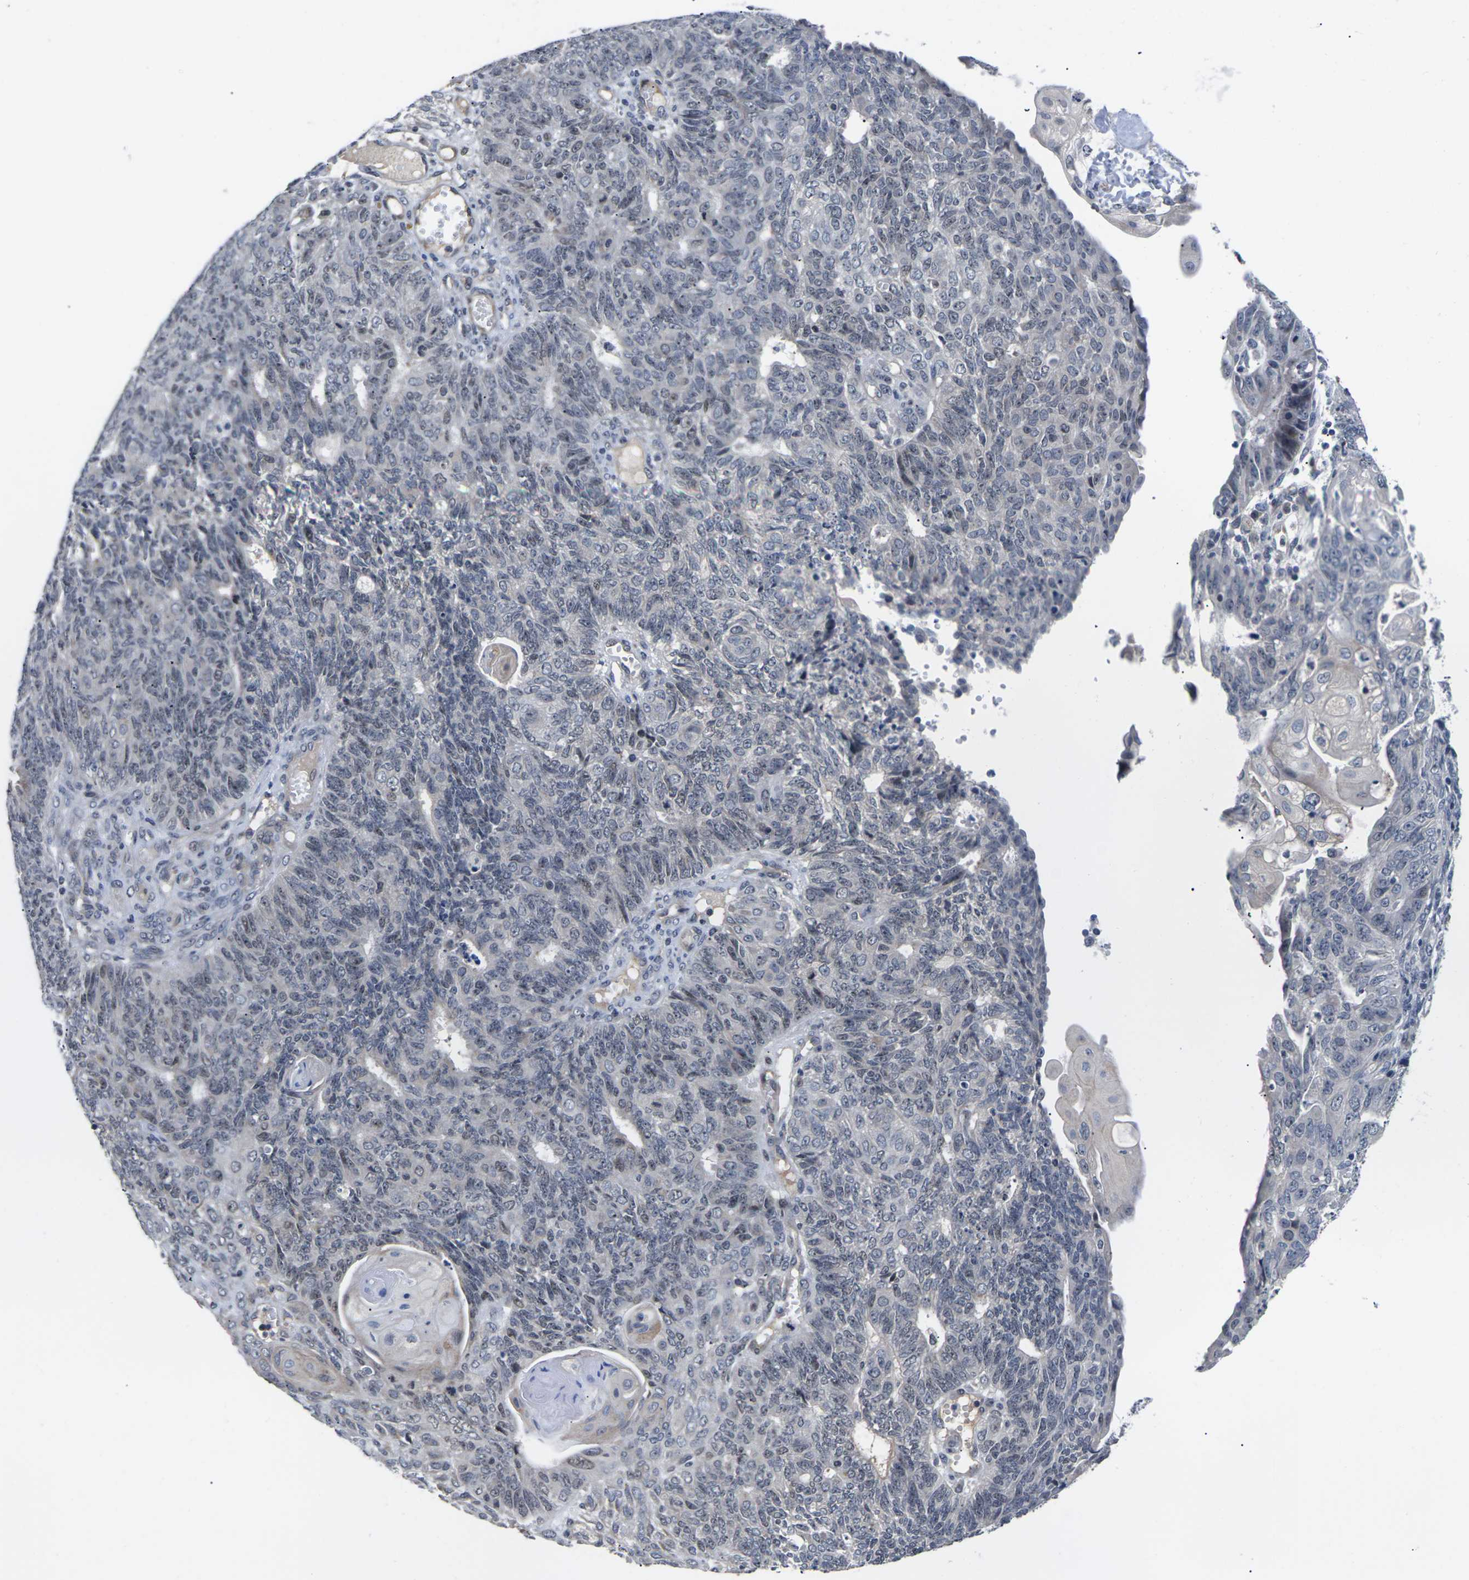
{"staining": {"intensity": "weak", "quantity": "<25%", "location": "nuclear"}, "tissue": "endometrial cancer", "cell_type": "Tumor cells", "image_type": "cancer", "snomed": [{"axis": "morphology", "description": "Adenocarcinoma, NOS"}, {"axis": "topography", "description": "Endometrium"}], "caption": "This micrograph is of endometrial cancer (adenocarcinoma) stained with immunohistochemistry (IHC) to label a protein in brown with the nuclei are counter-stained blue. There is no expression in tumor cells.", "gene": "ST6GAL2", "patient": {"sex": "female", "age": 32}}